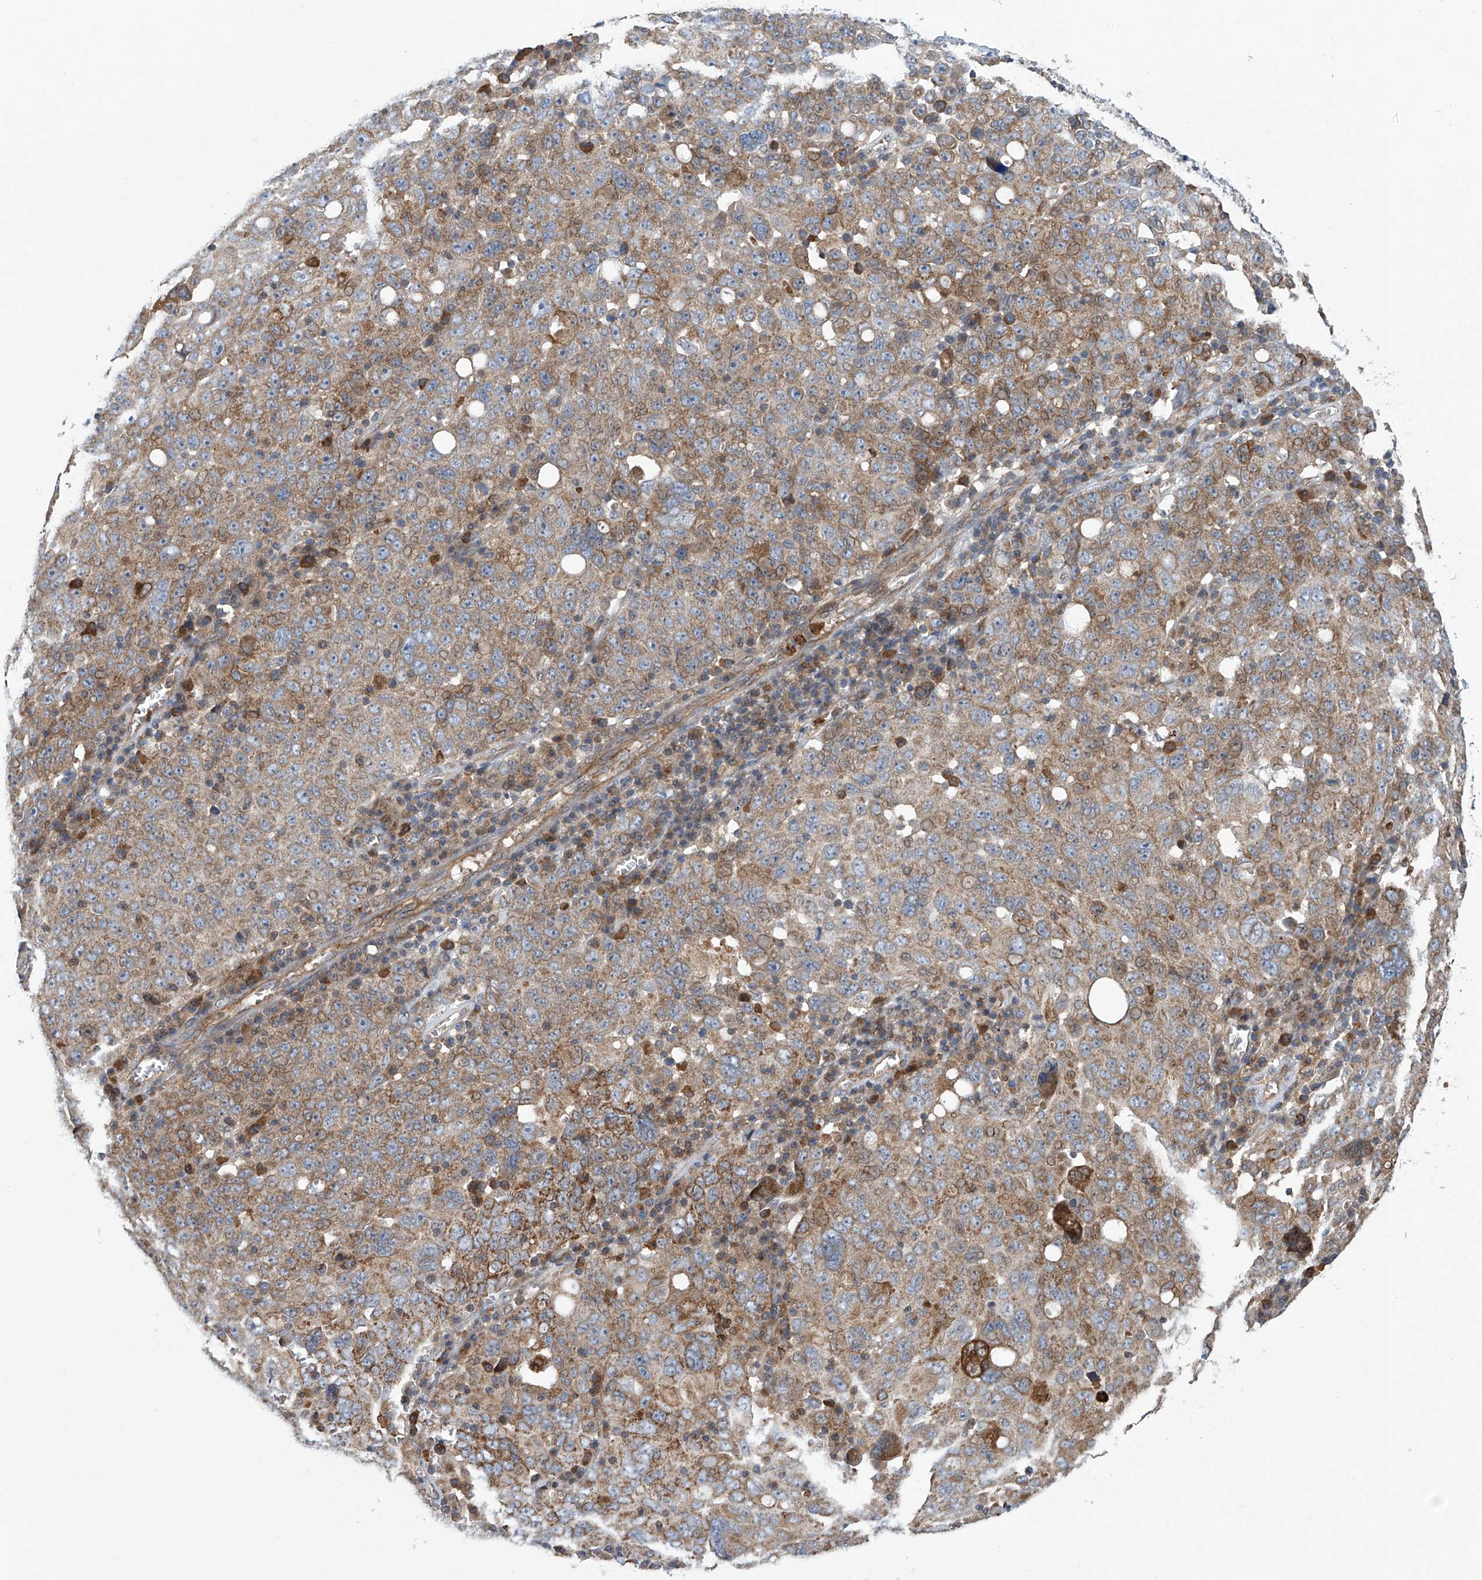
{"staining": {"intensity": "moderate", "quantity": ">75%", "location": "cytoplasmic/membranous"}, "tissue": "ovarian cancer", "cell_type": "Tumor cells", "image_type": "cancer", "snomed": [{"axis": "morphology", "description": "Carcinoma, endometroid"}, {"axis": "topography", "description": "Ovary"}], "caption": "The immunohistochemical stain shows moderate cytoplasmic/membranous expression in tumor cells of ovarian cancer tissue. (DAB (3,3'-diaminobenzidine) IHC, brown staining for protein, blue staining for nuclei).", "gene": "EIF2D", "patient": {"sex": "female", "age": 62}}